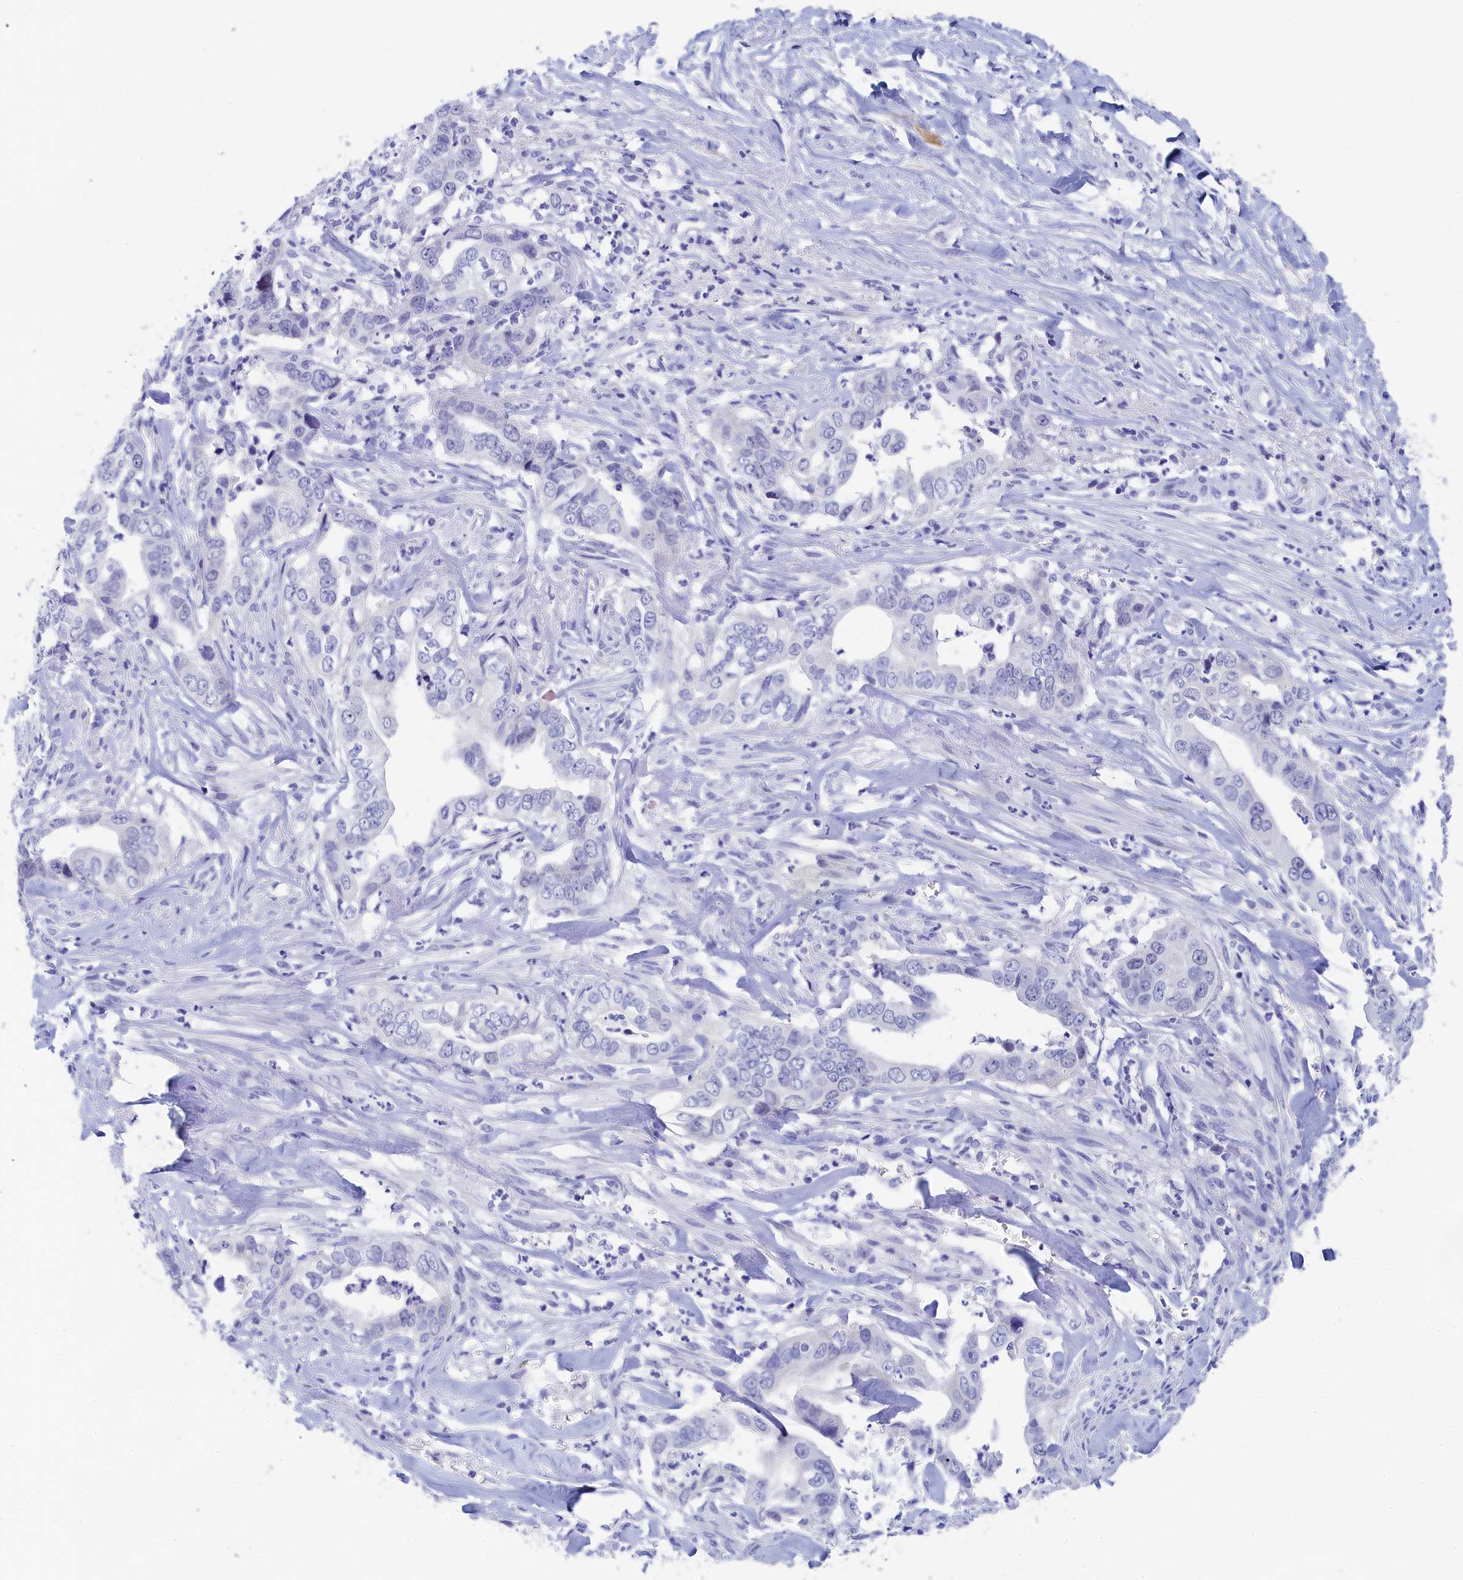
{"staining": {"intensity": "negative", "quantity": "none", "location": "none"}, "tissue": "liver cancer", "cell_type": "Tumor cells", "image_type": "cancer", "snomed": [{"axis": "morphology", "description": "Cholangiocarcinoma"}, {"axis": "topography", "description": "Liver"}], "caption": "Protein analysis of liver cancer (cholangiocarcinoma) reveals no significant positivity in tumor cells.", "gene": "TRIM10", "patient": {"sex": "female", "age": 79}}